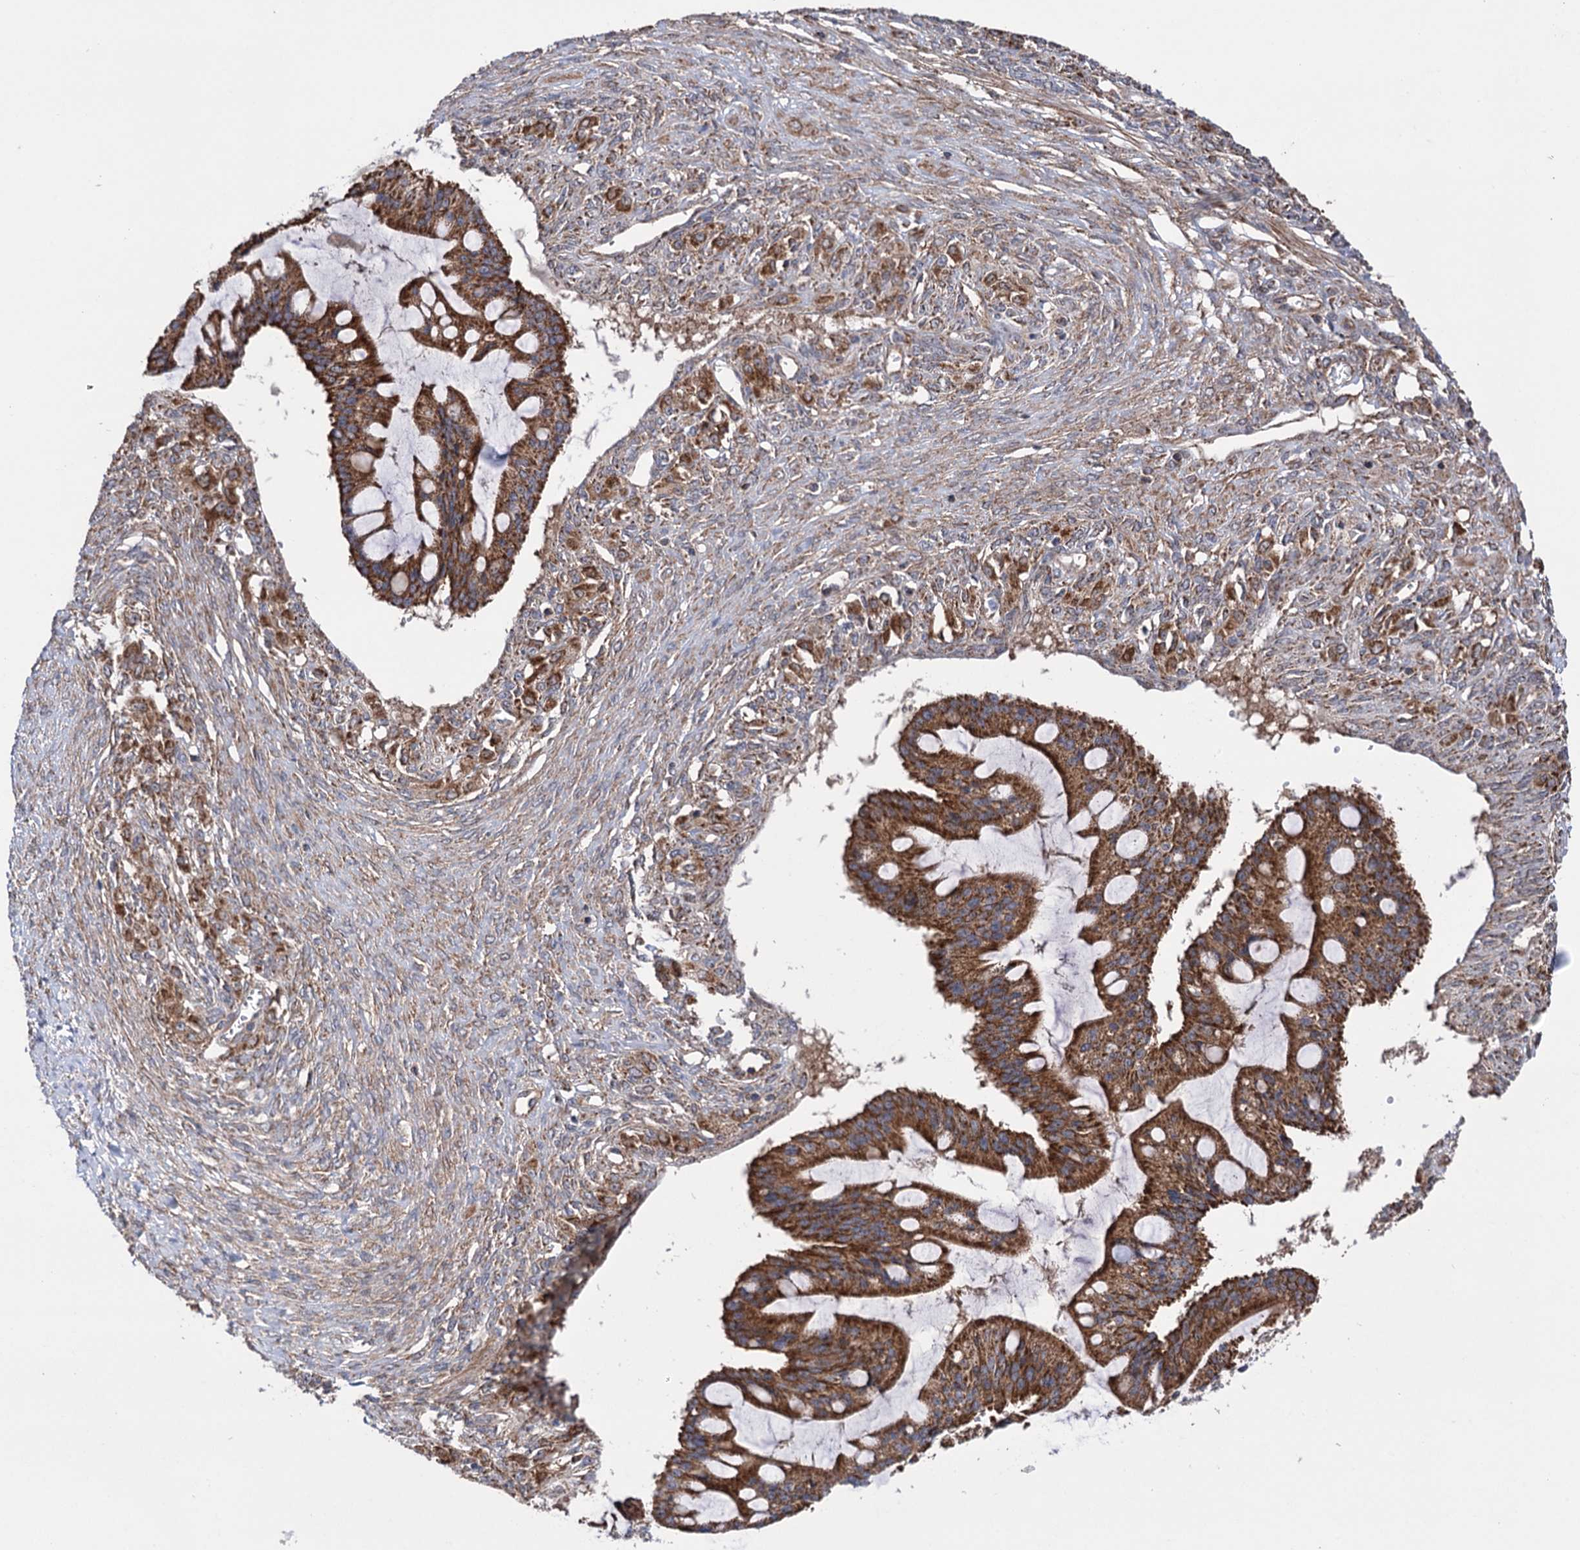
{"staining": {"intensity": "strong", "quantity": ">75%", "location": "cytoplasmic/membranous"}, "tissue": "ovarian cancer", "cell_type": "Tumor cells", "image_type": "cancer", "snomed": [{"axis": "morphology", "description": "Cystadenocarcinoma, mucinous, NOS"}, {"axis": "topography", "description": "Ovary"}], "caption": "This image displays ovarian cancer stained with immunohistochemistry (IHC) to label a protein in brown. The cytoplasmic/membranous of tumor cells show strong positivity for the protein. Nuclei are counter-stained blue.", "gene": "SUCLA2", "patient": {"sex": "female", "age": 73}}